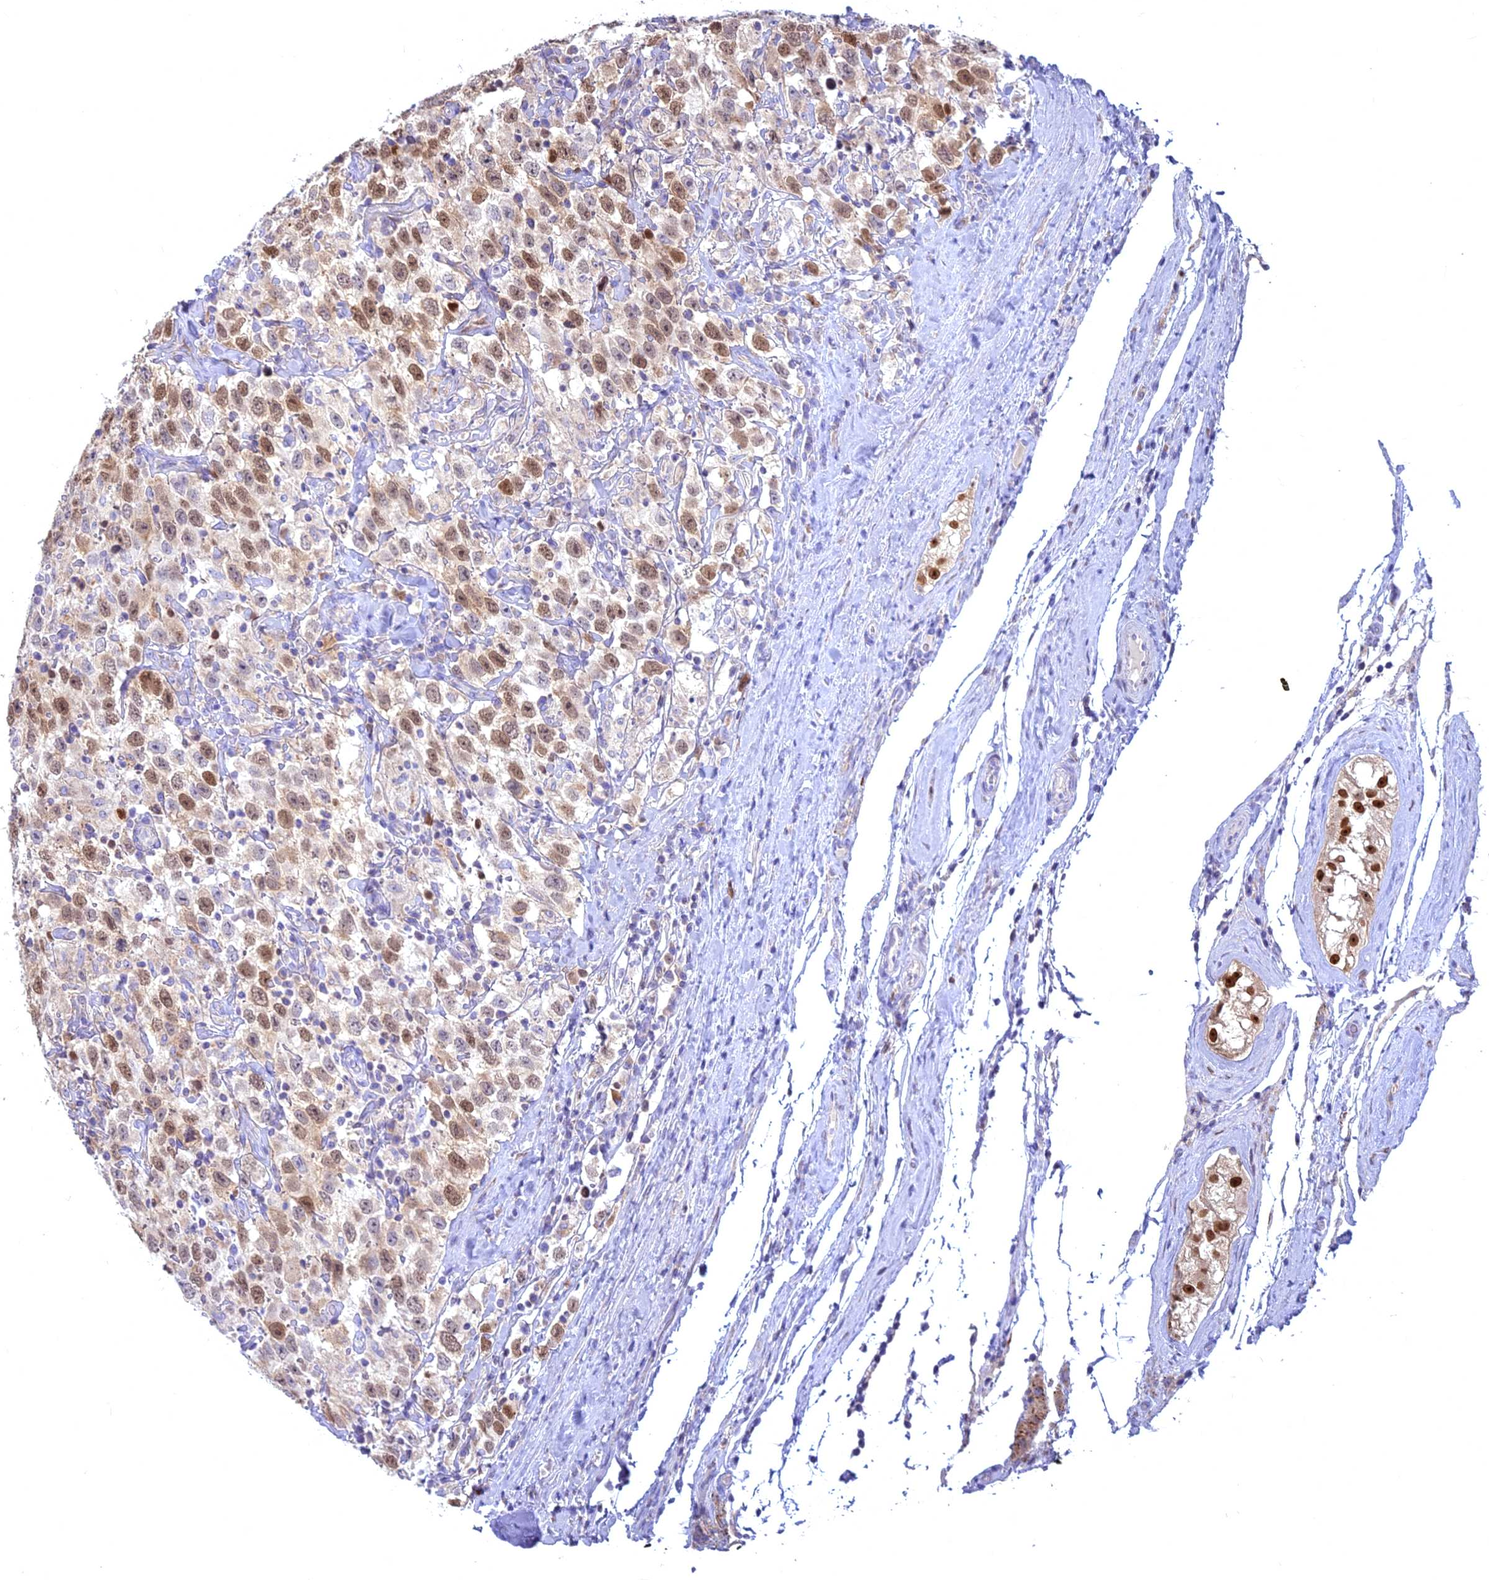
{"staining": {"intensity": "moderate", "quantity": "25%-75%", "location": "nuclear"}, "tissue": "testis cancer", "cell_type": "Tumor cells", "image_type": "cancer", "snomed": [{"axis": "morphology", "description": "Seminoma, NOS"}, {"axis": "topography", "description": "Testis"}], "caption": "This image displays seminoma (testis) stained with immunohistochemistry (IHC) to label a protein in brown. The nuclear of tumor cells show moderate positivity for the protein. Nuclei are counter-stained blue.", "gene": "CENPV", "patient": {"sex": "male", "age": 41}}